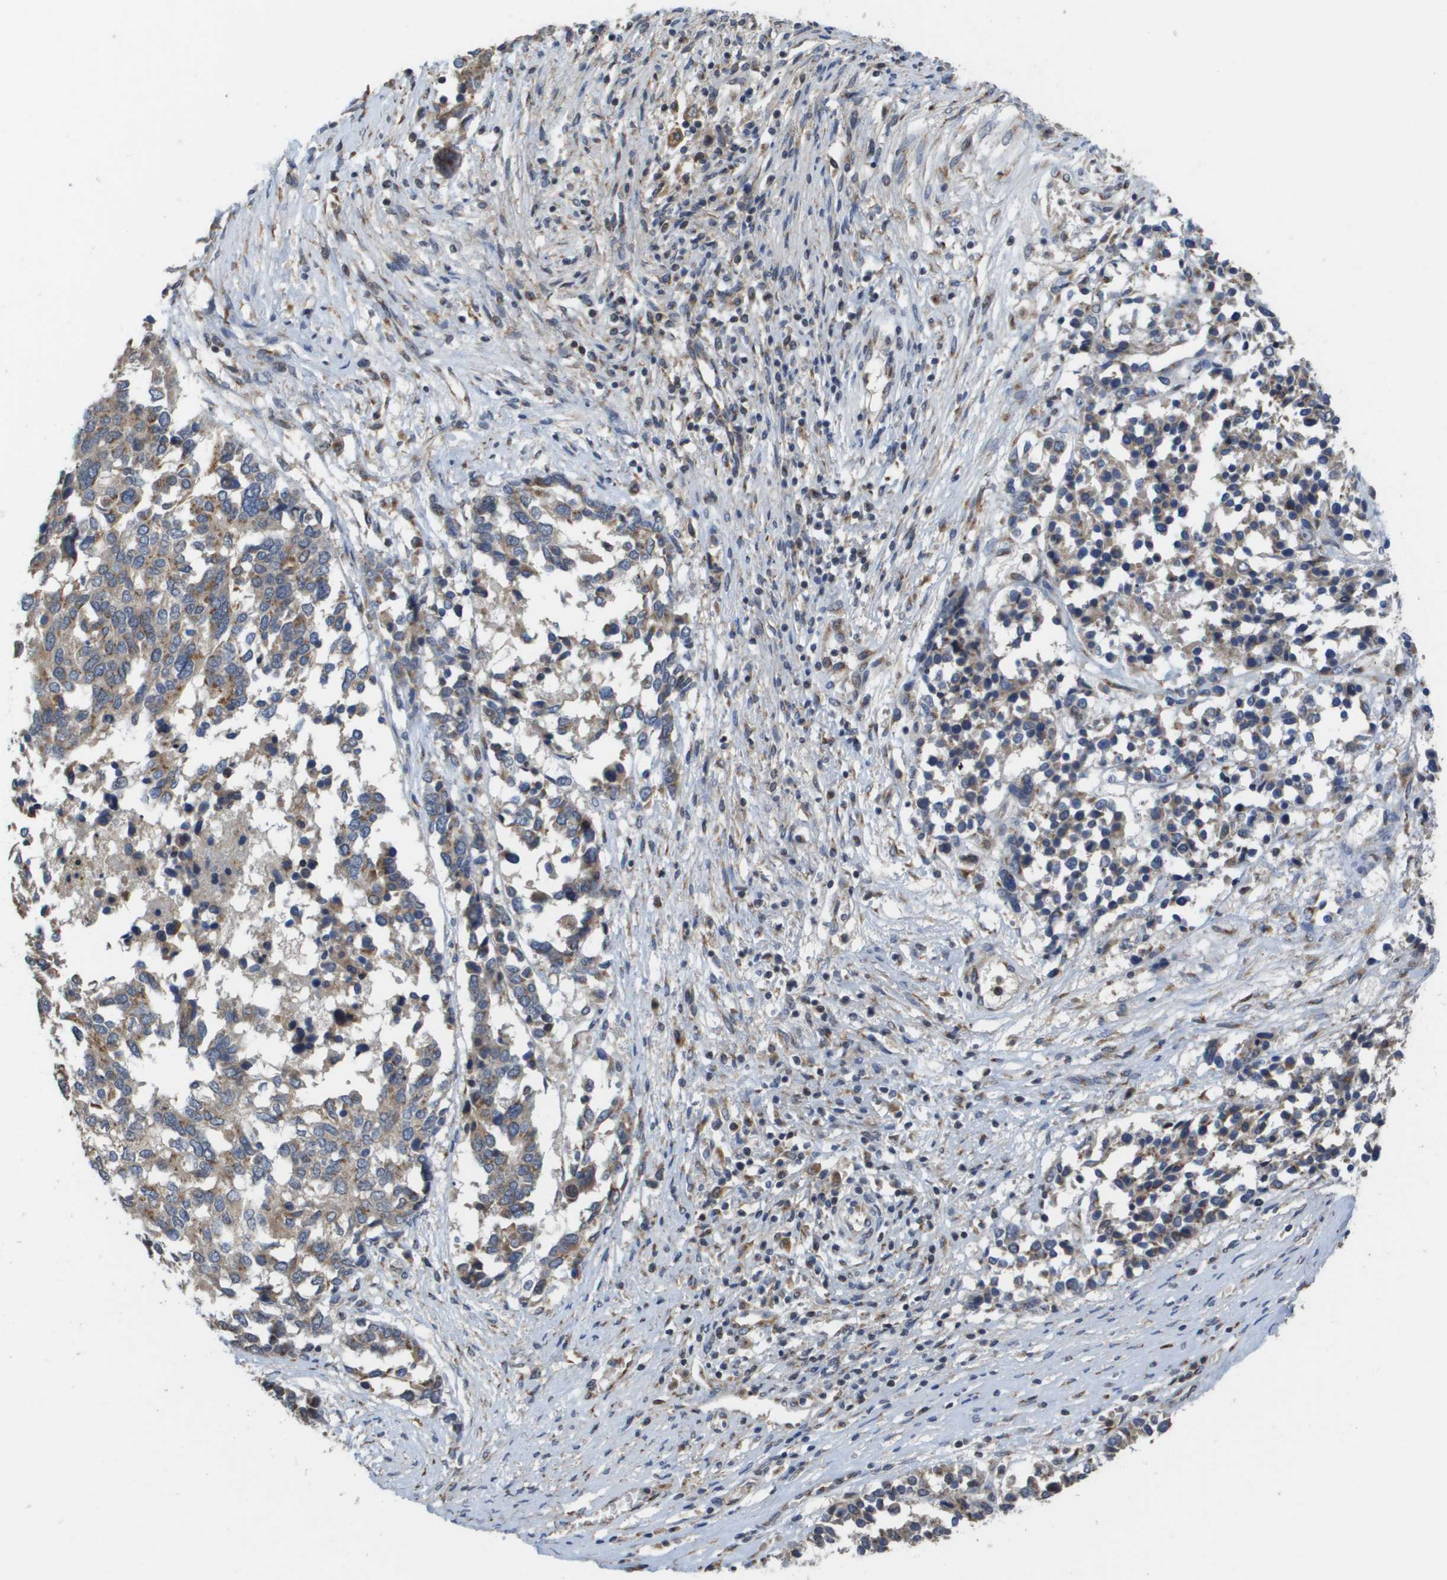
{"staining": {"intensity": "moderate", "quantity": "<25%", "location": "cytoplasmic/membranous"}, "tissue": "ovarian cancer", "cell_type": "Tumor cells", "image_type": "cancer", "snomed": [{"axis": "morphology", "description": "Cystadenocarcinoma, serous, NOS"}, {"axis": "topography", "description": "Ovary"}], "caption": "Human ovarian cancer (serous cystadenocarcinoma) stained with a brown dye exhibits moderate cytoplasmic/membranous positive expression in approximately <25% of tumor cells.", "gene": "PCK1", "patient": {"sex": "female", "age": 44}}